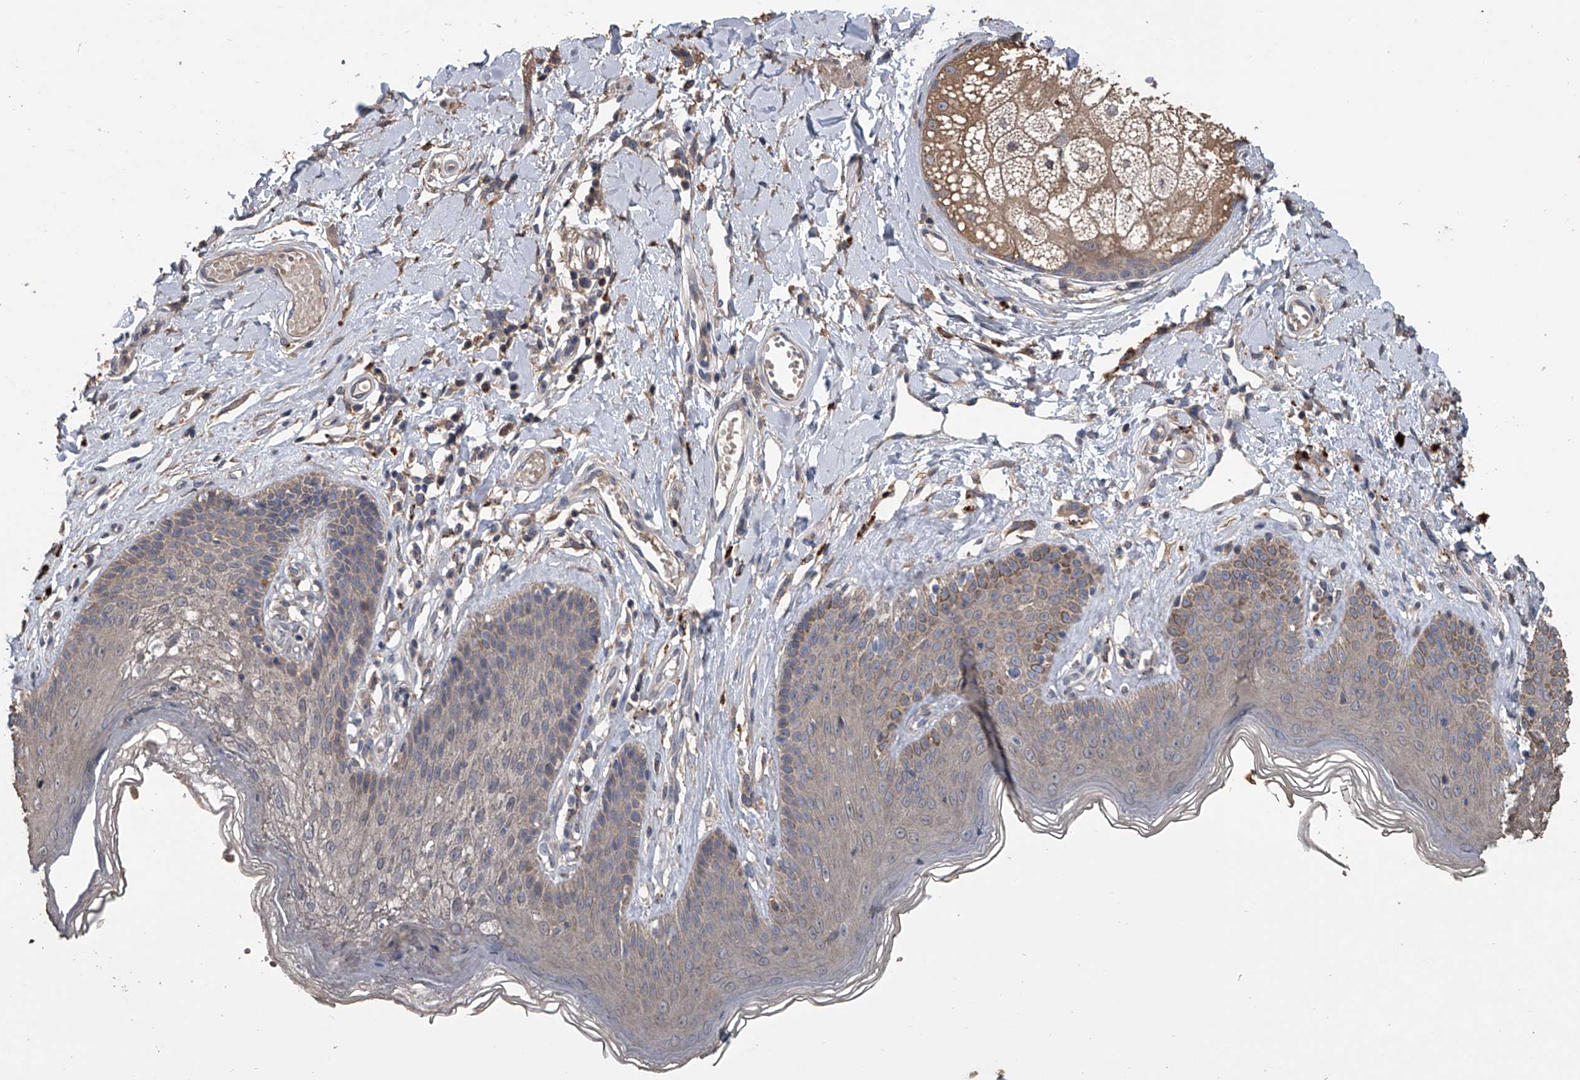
{"staining": {"intensity": "moderate", "quantity": "<25%", "location": "cytoplasmic/membranous"}, "tissue": "skin", "cell_type": "Epidermal cells", "image_type": "normal", "snomed": [{"axis": "morphology", "description": "Normal tissue, NOS"}, {"axis": "morphology", "description": "Squamous cell carcinoma, NOS"}, {"axis": "topography", "description": "Vulva"}], "caption": "Immunohistochemistry (IHC) histopathology image of normal skin stained for a protein (brown), which exhibits low levels of moderate cytoplasmic/membranous positivity in approximately <25% of epidermal cells.", "gene": "DOCK9", "patient": {"sex": "female", "age": 85}}